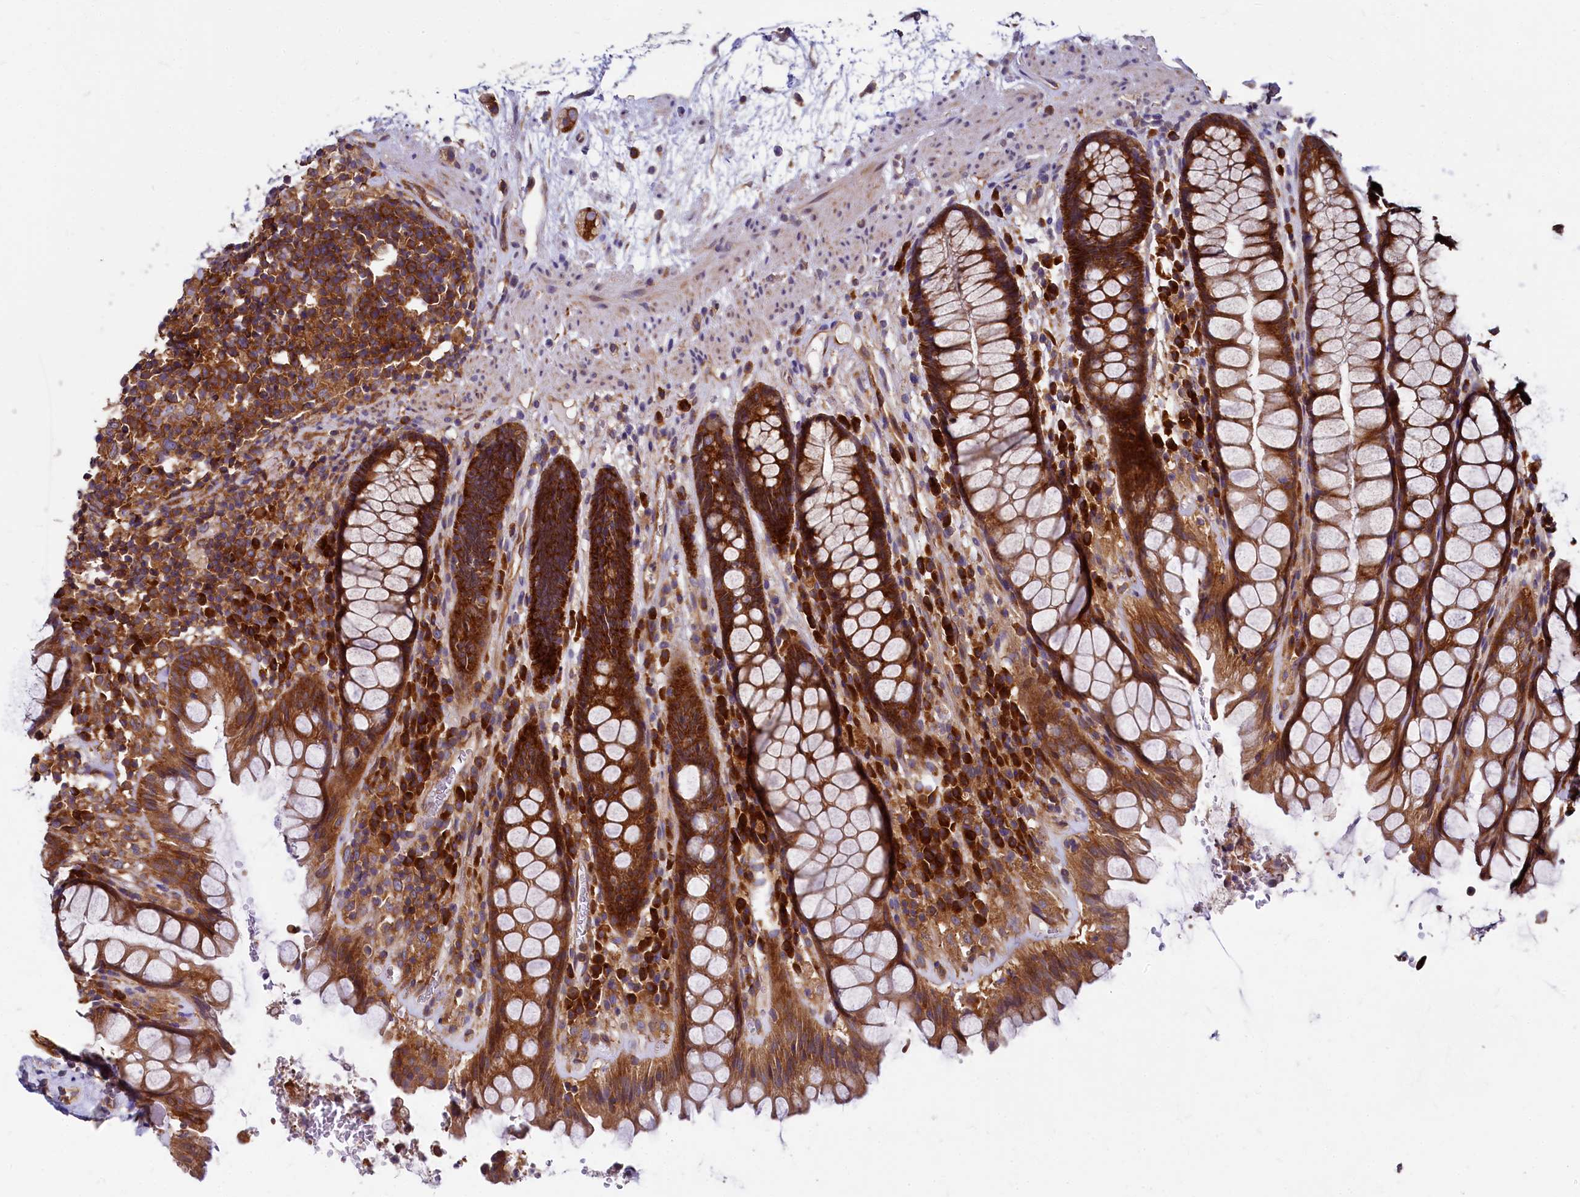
{"staining": {"intensity": "strong", "quantity": ">75%", "location": "cytoplasmic/membranous"}, "tissue": "rectum", "cell_type": "Glandular cells", "image_type": "normal", "snomed": [{"axis": "morphology", "description": "Normal tissue, NOS"}, {"axis": "topography", "description": "Rectum"}], "caption": "Glandular cells reveal high levels of strong cytoplasmic/membranous expression in approximately >75% of cells in unremarkable rectum.", "gene": "EIF2B2", "patient": {"sex": "male", "age": 64}}